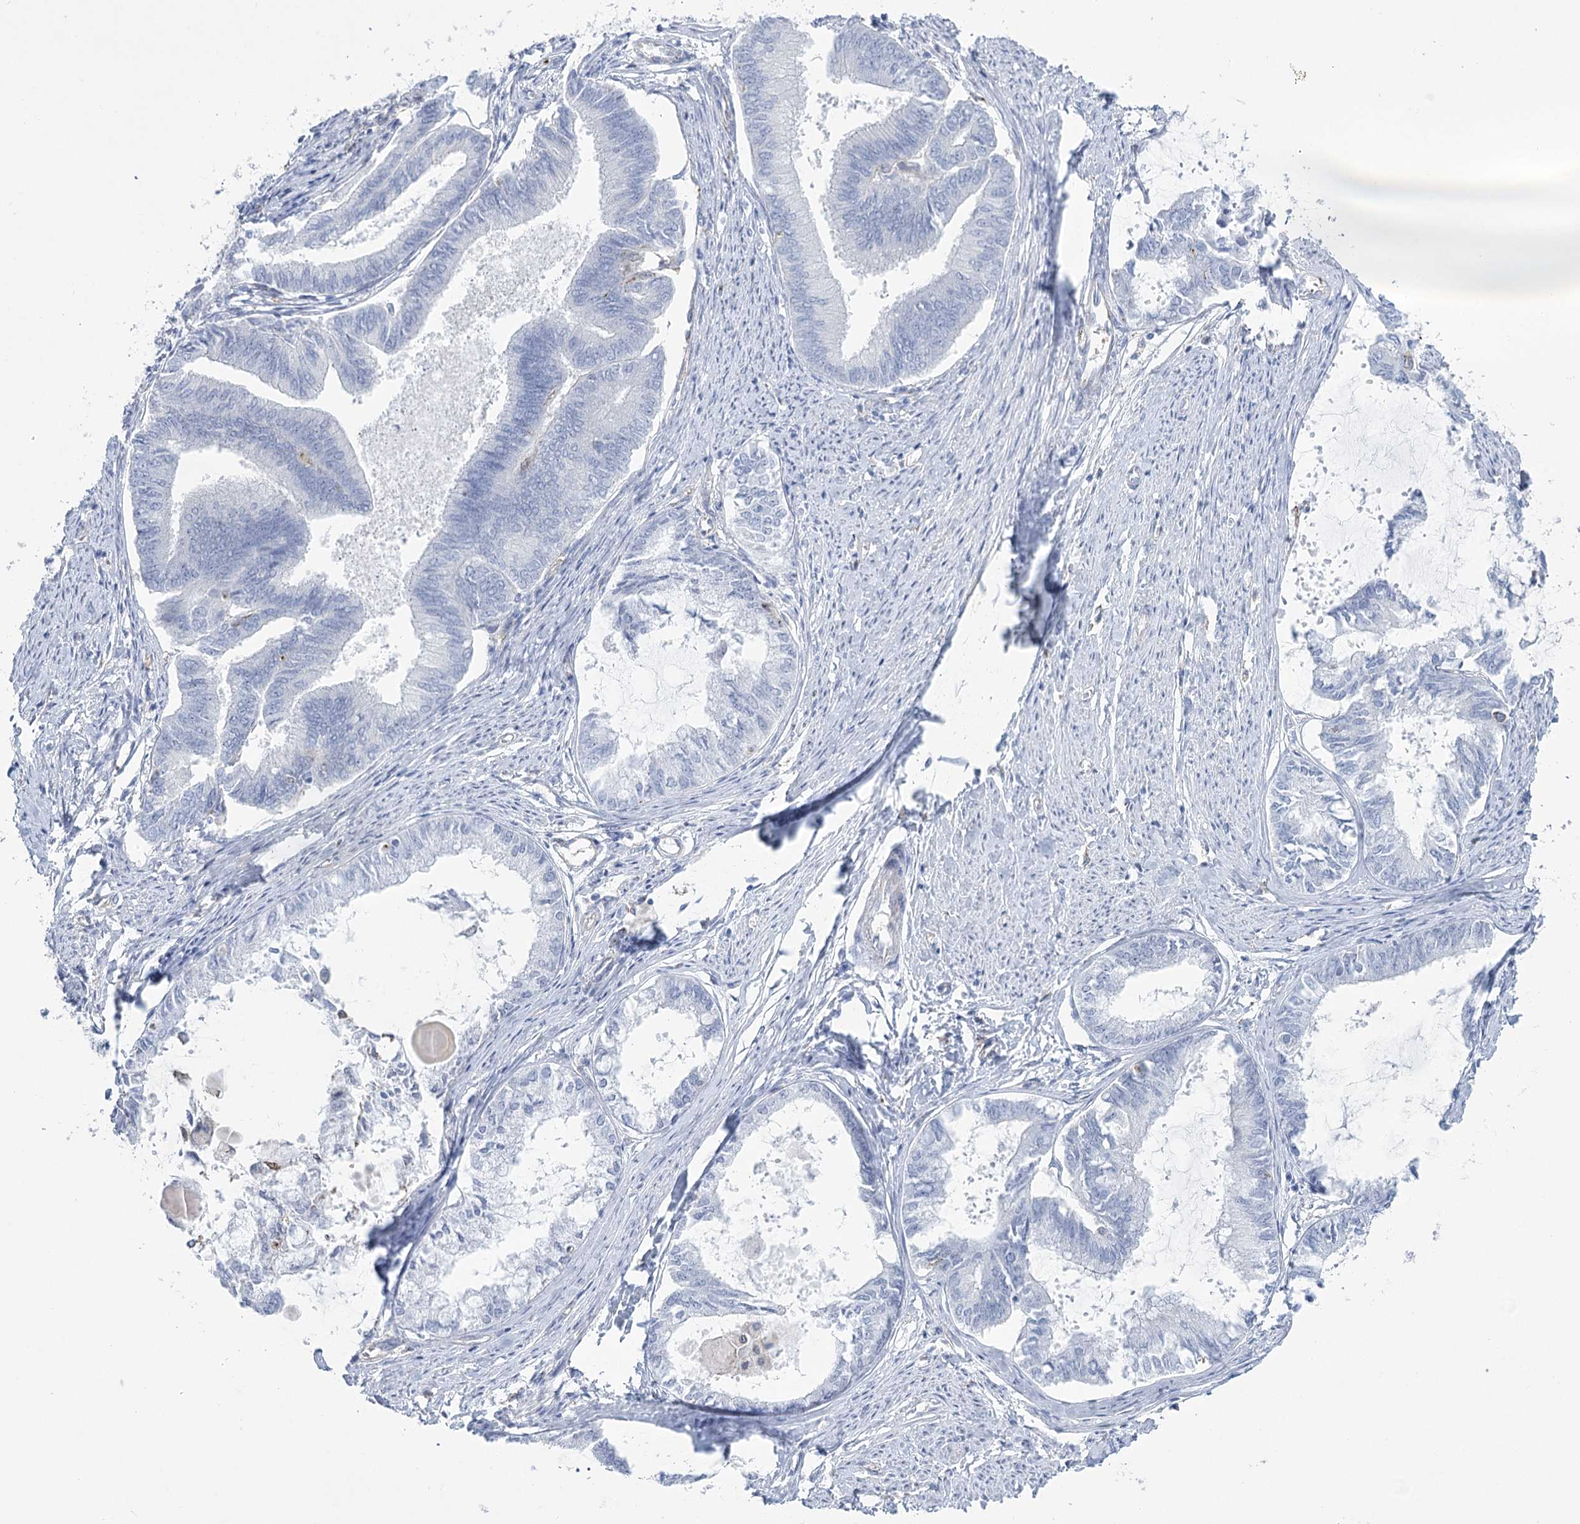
{"staining": {"intensity": "negative", "quantity": "none", "location": "none"}, "tissue": "endometrial cancer", "cell_type": "Tumor cells", "image_type": "cancer", "snomed": [{"axis": "morphology", "description": "Adenocarcinoma, NOS"}, {"axis": "topography", "description": "Endometrium"}], "caption": "Immunohistochemistry (IHC) of adenocarcinoma (endometrial) exhibits no expression in tumor cells.", "gene": "CCDC88A", "patient": {"sex": "female", "age": 86}}